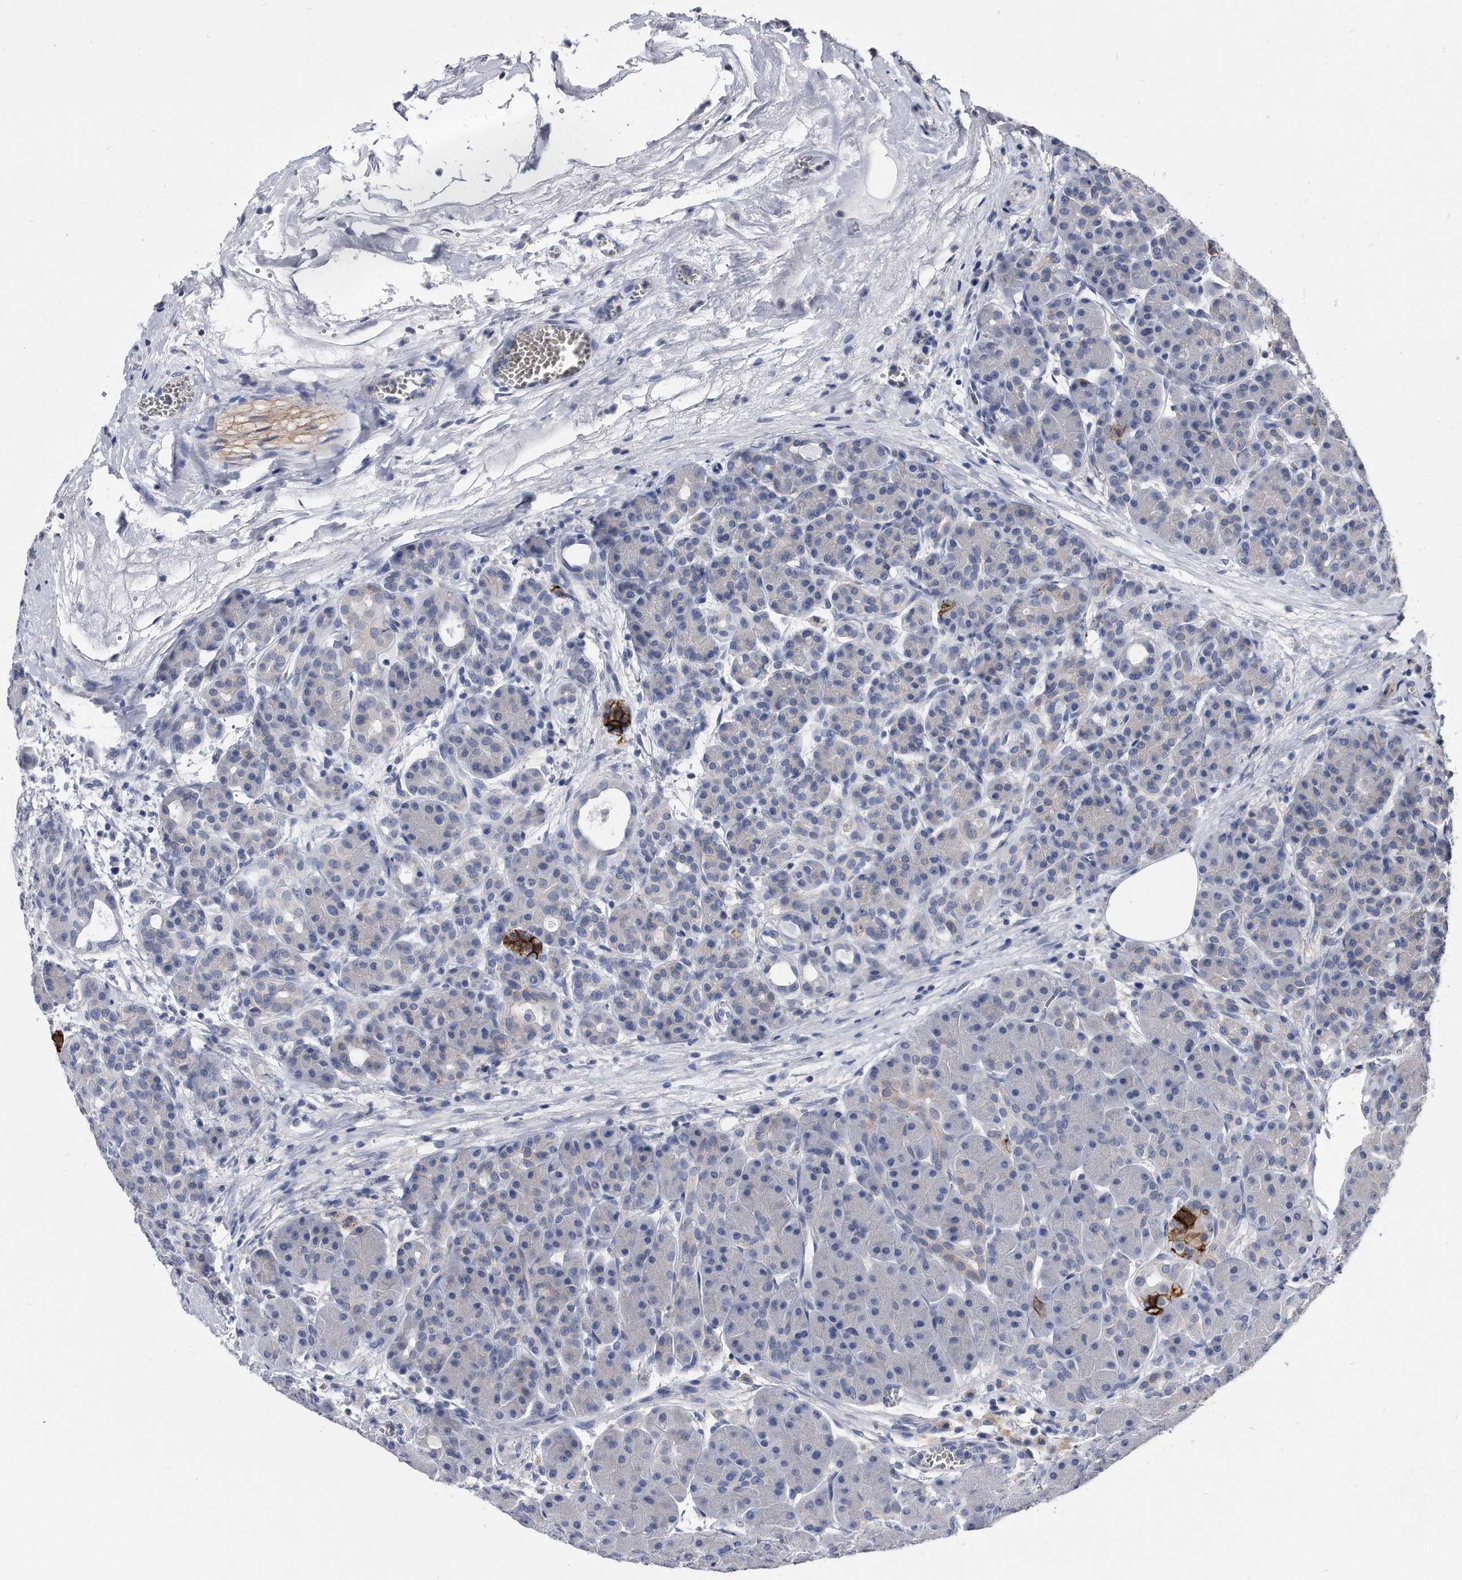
{"staining": {"intensity": "negative", "quantity": "none", "location": "none"}, "tissue": "pancreas", "cell_type": "Exocrine glandular cells", "image_type": "normal", "snomed": [{"axis": "morphology", "description": "Normal tissue, NOS"}, {"axis": "topography", "description": "Pancreas"}], "caption": "An image of human pancreas is negative for staining in exocrine glandular cells. (DAB immunohistochemistry with hematoxylin counter stain).", "gene": "IL20RA", "patient": {"sex": "male", "age": 63}}